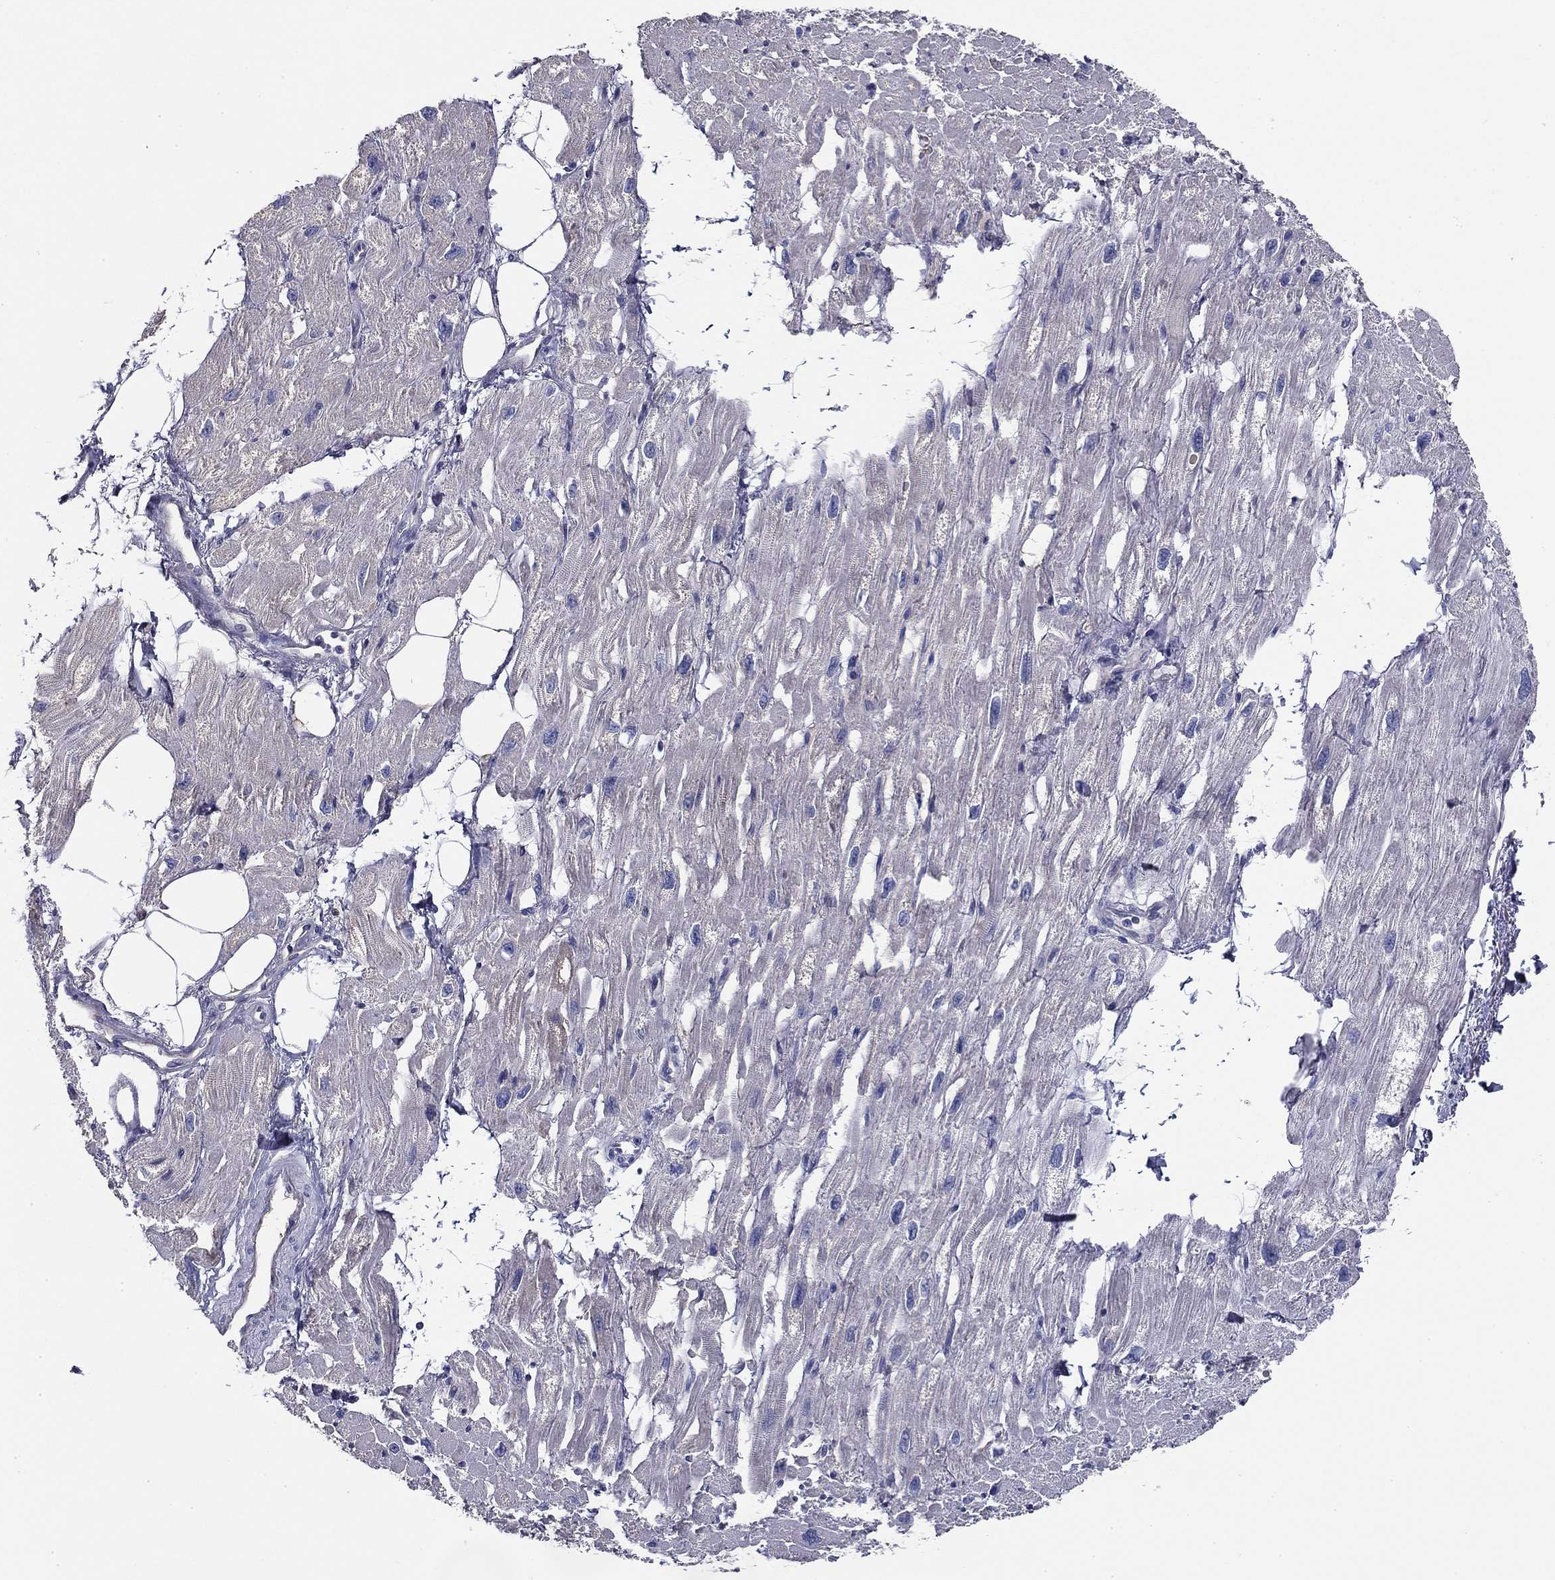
{"staining": {"intensity": "negative", "quantity": "none", "location": "none"}, "tissue": "heart muscle", "cell_type": "Cardiomyocytes", "image_type": "normal", "snomed": [{"axis": "morphology", "description": "Normal tissue, NOS"}, {"axis": "topography", "description": "Heart"}], "caption": "Immunohistochemistry (IHC) image of unremarkable human heart muscle stained for a protein (brown), which shows no expression in cardiomyocytes. The staining is performed using DAB brown chromogen with nuclei counter-stained in using hematoxylin.", "gene": "CPLX4", "patient": {"sex": "male", "age": 66}}